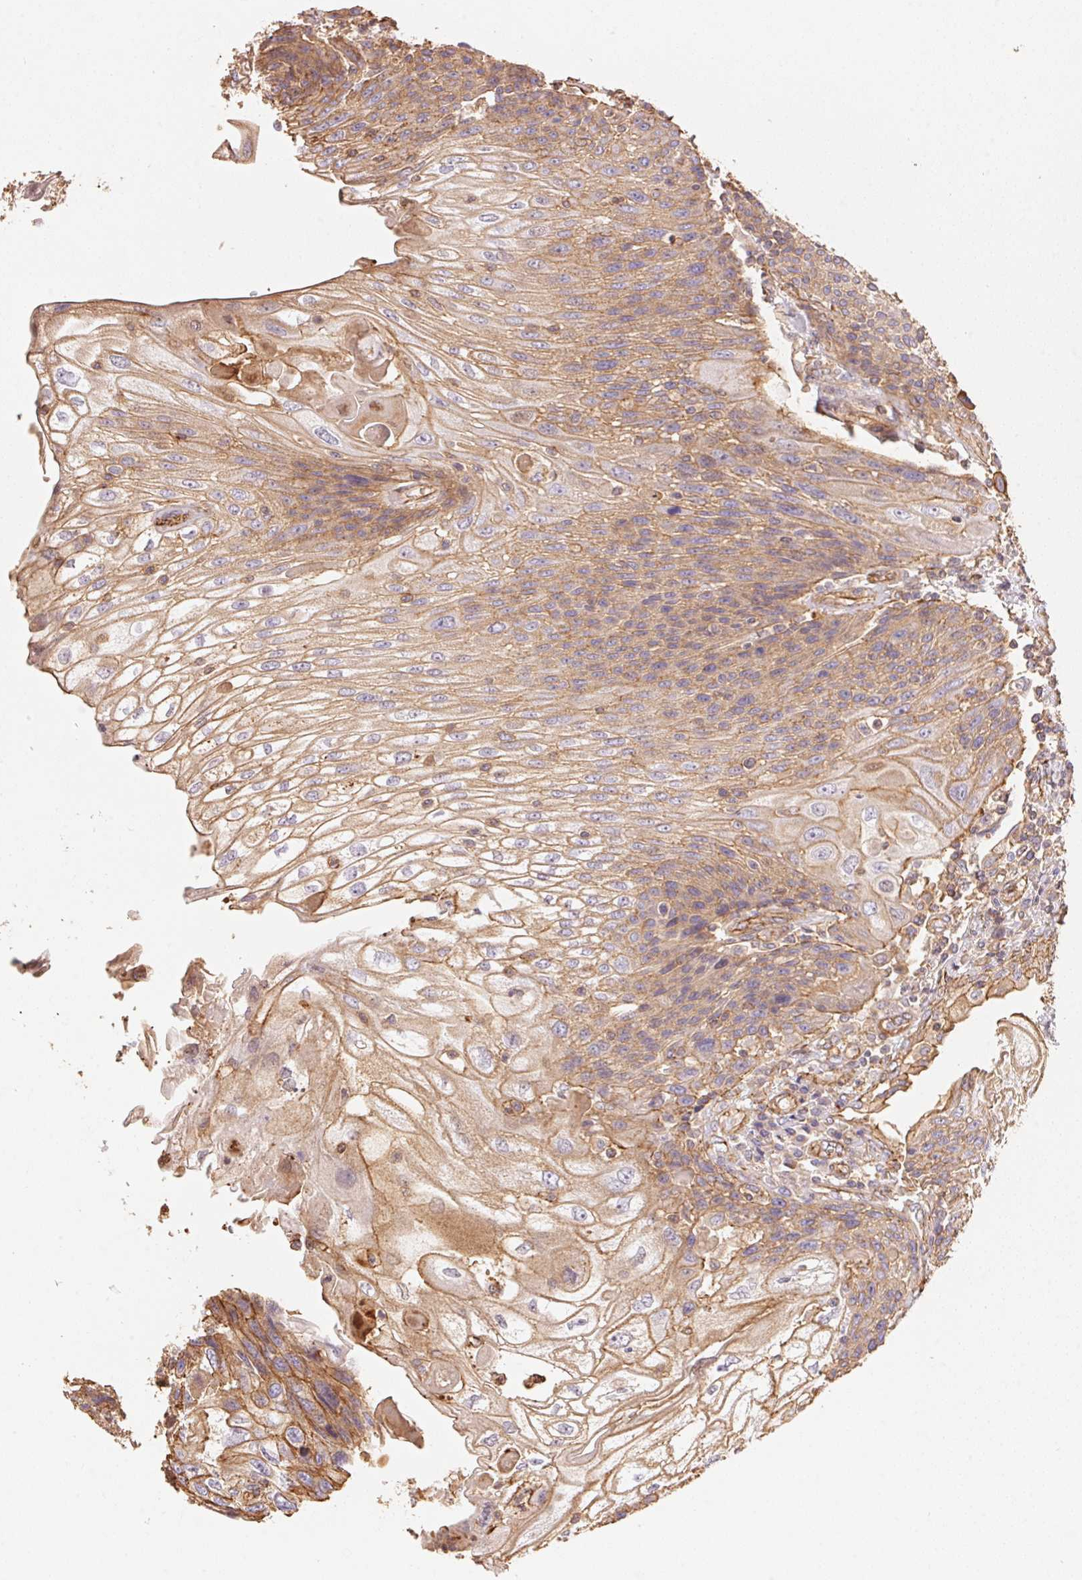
{"staining": {"intensity": "moderate", "quantity": ">75%", "location": "cytoplasmic/membranous"}, "tissue": "urothelial cancer", "cell_type": "Tumor cells", "image_type": "cancer", "snomed": [{"axis": "morphology", "description": "Urothelial carcinoma, High grade"}, {"axis": "topography", "description": "Urinary bladder"}], "caption": "Immunohistochemical staining of human urothelial cancer displays medium levels of moderate cytoplasmic/membranous protein positivity in approximately >75% of tumor cells.", "gene": "FRAS1", "patient": {"sex": "female", "age": 70}}